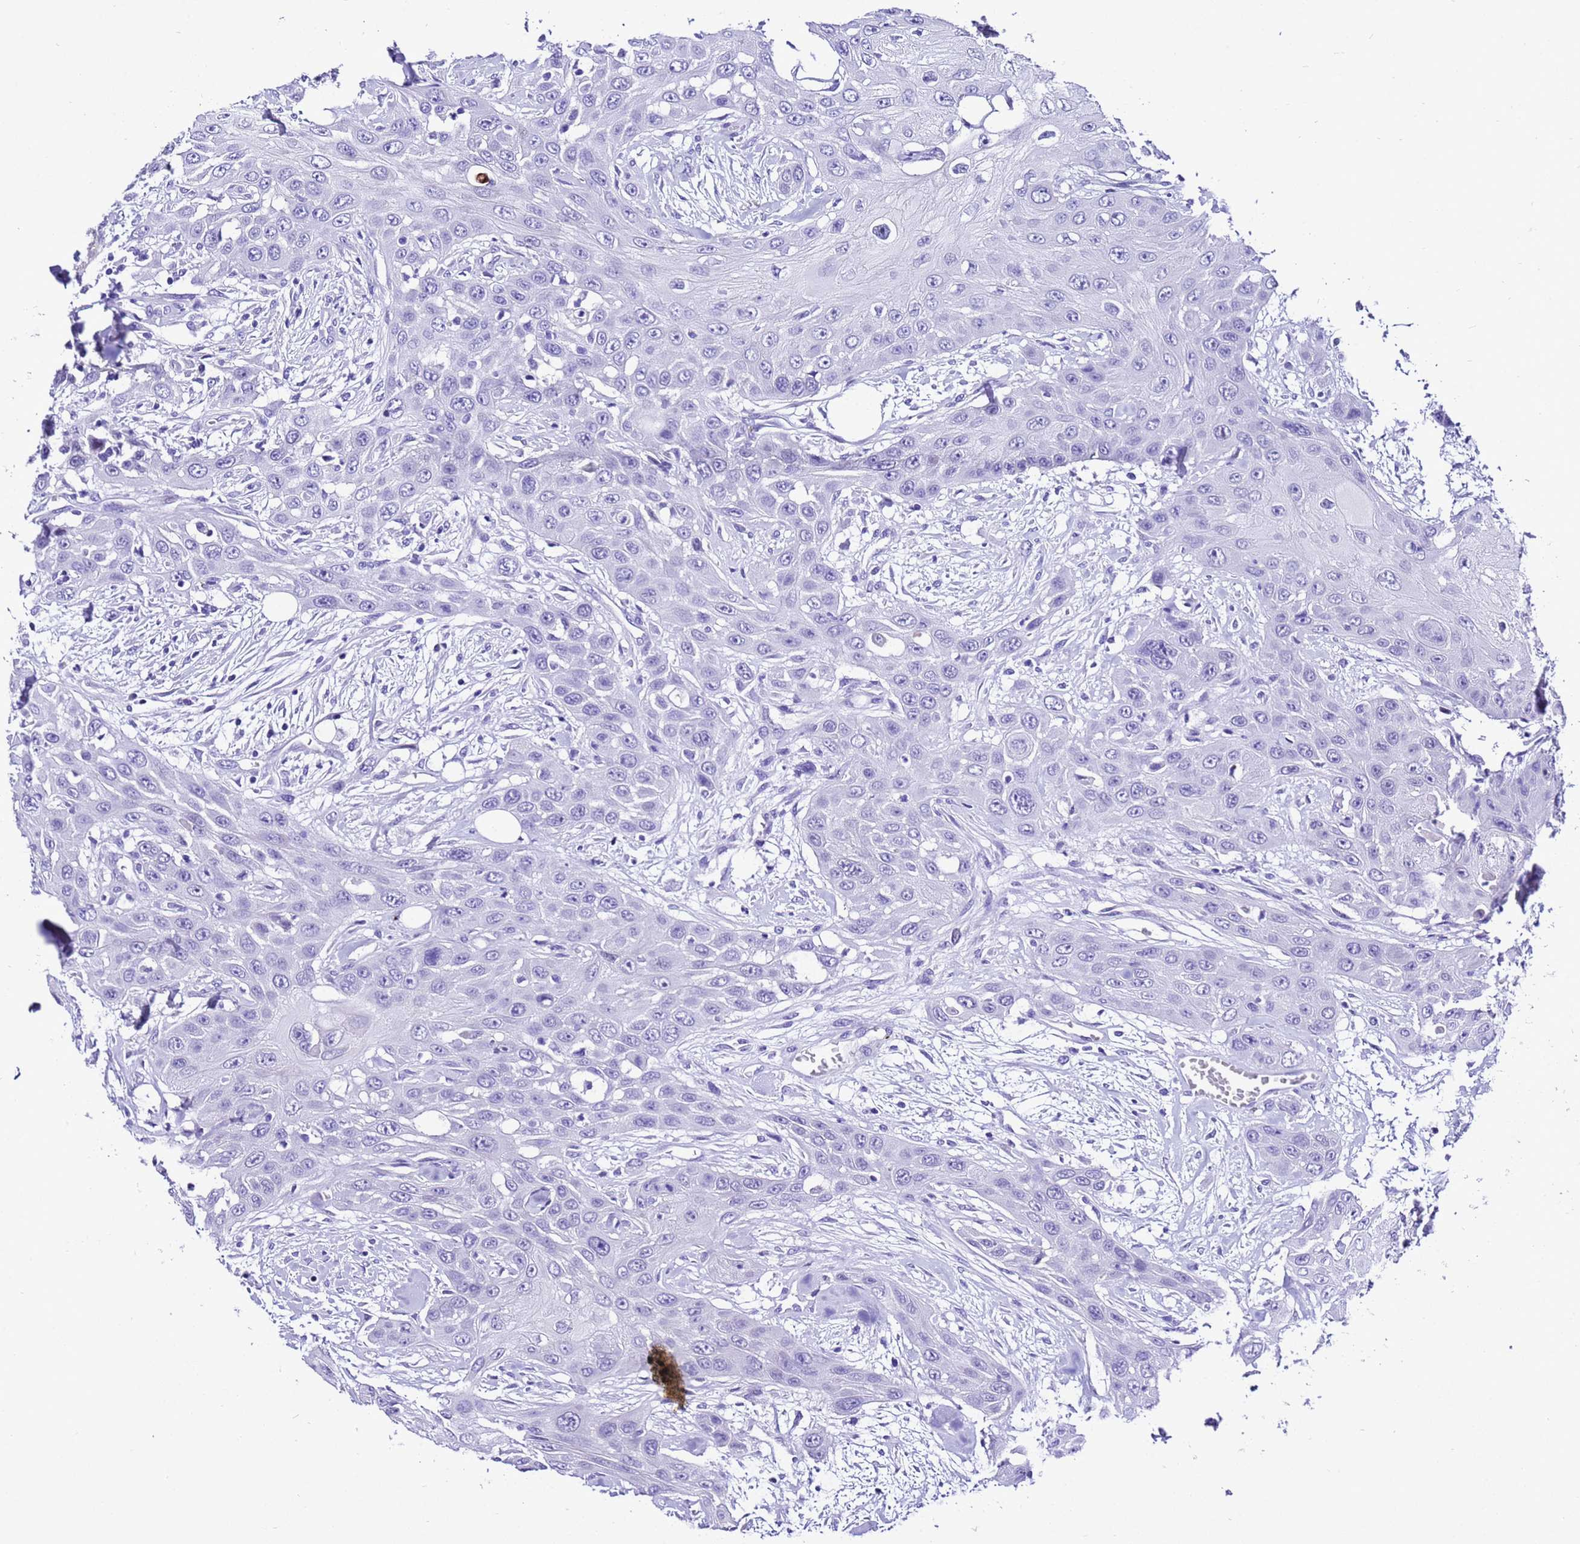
{"staining": {"intensity": "negative", "quantity": "none", "location": "none"}, "tissue": "head and neck cancer", "cell_type": "Tumor cells", "image_type": "cancer", "snomed": [{"axis": "morphology", "description": "Squamous cell carcinoma, NOS"}, {"axis": "topography", "description": "Head-Neck"}], "caption": "A high-resolution image shows immunohistochemistry staining of head and neck squamous cell carcinoma, which displays no significant staining in tumor cells.", "gene": "ZNF417", "patient": {"sex": "male", "age": 81}}